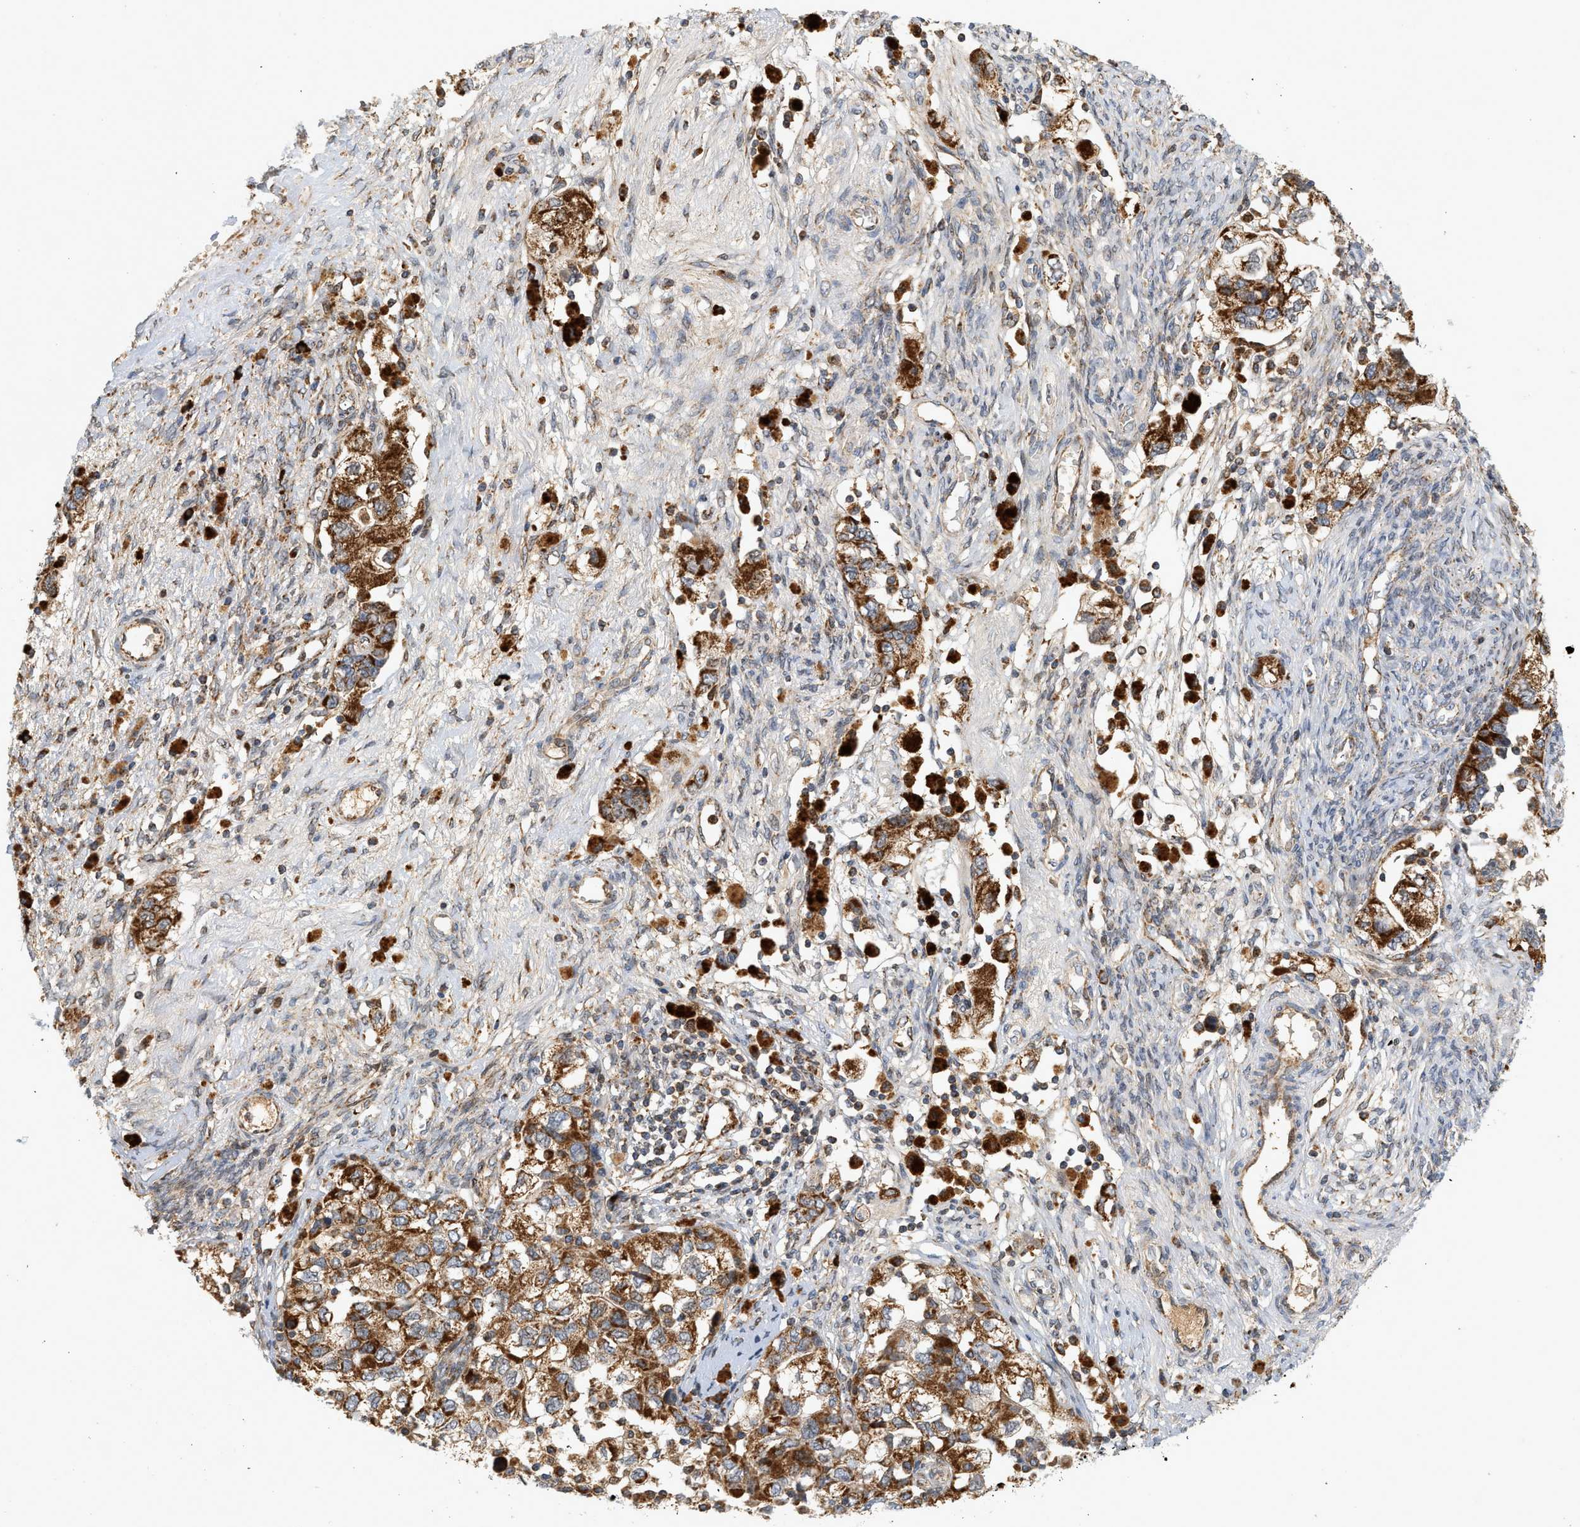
{"staining": {"intensity": "strong", "quantity": ">75%", "location": "cytoplasmic/membranous"}, "tissue": "ovarian cancer", "cell_type": "Tumor cells", "image_type": "cancer", "snomed": [{"axis": "morphology", "description": "Carcinoma, NOS"}, {"axis": "morphology", "description": "Cystadenocarcinoma, serous, NOS"}, {"axis": "topography", "description": "Ovary"}], "caption": "This micrograph demonstrates immunohistochemistry (IHC) staining of ovarian cancer, with high strong cytoplasmic/membranous staining in about >75% of tumor cells.", "gene": "MCU", "patient": {"sex": "female", "age": 69}}